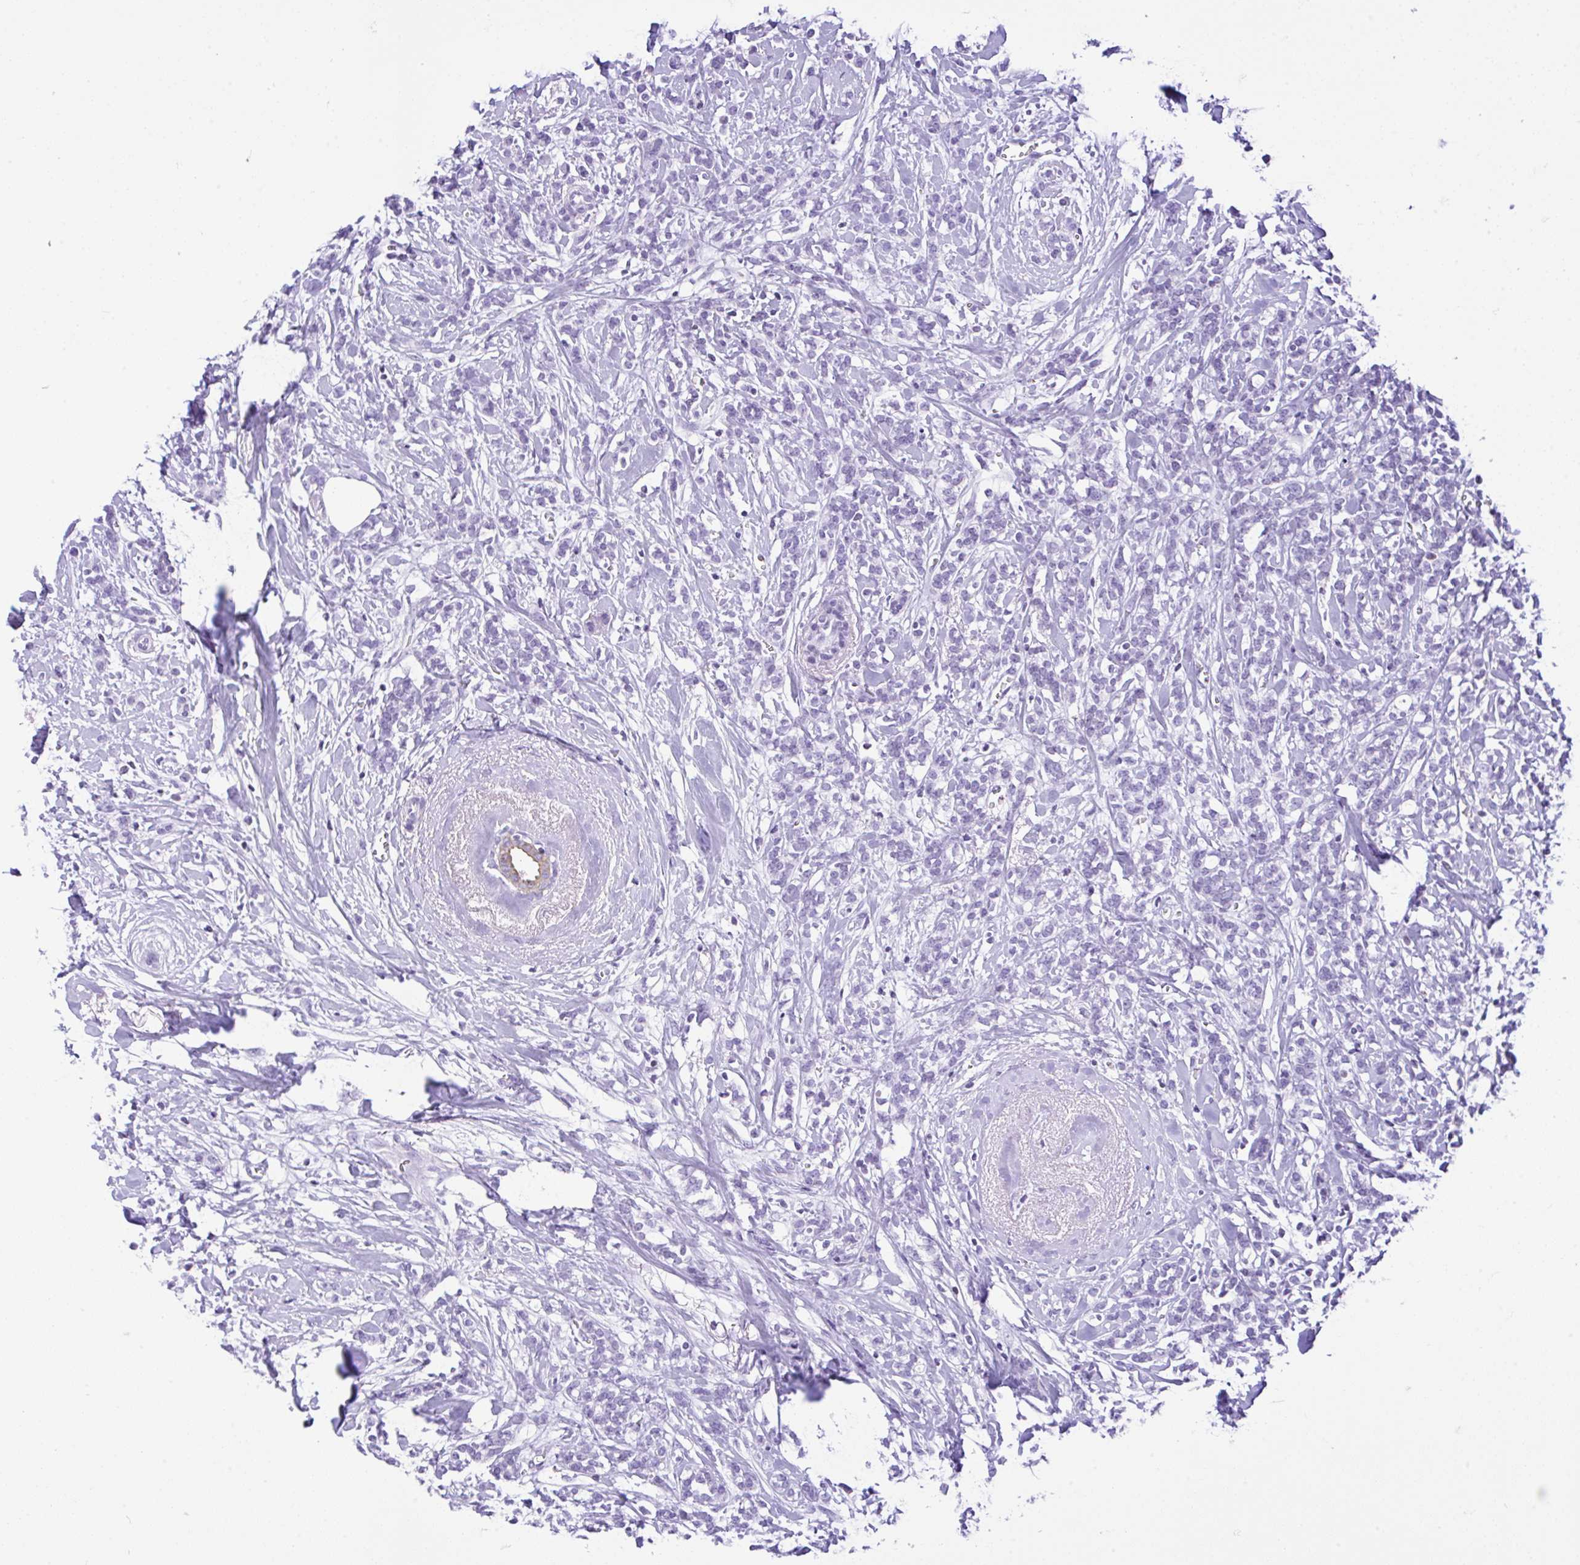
{"staining": {"intensity": "negative", "quantity": "none", "location": "none"}, "tissue": "breast cancer", "cell_type": "Tumor cells", "image_type": "cancer", "snomed": [{"axis": "morphology", "description": "Lobular carcinoma"}, {"axis": "topography", "description": "Breast"}], "caption": "The micrograph reveals no staining of tumor cells in breast lobular carcinoma.", "gene": "KRT27", "patient": {"sex": "female", "age": 59}}